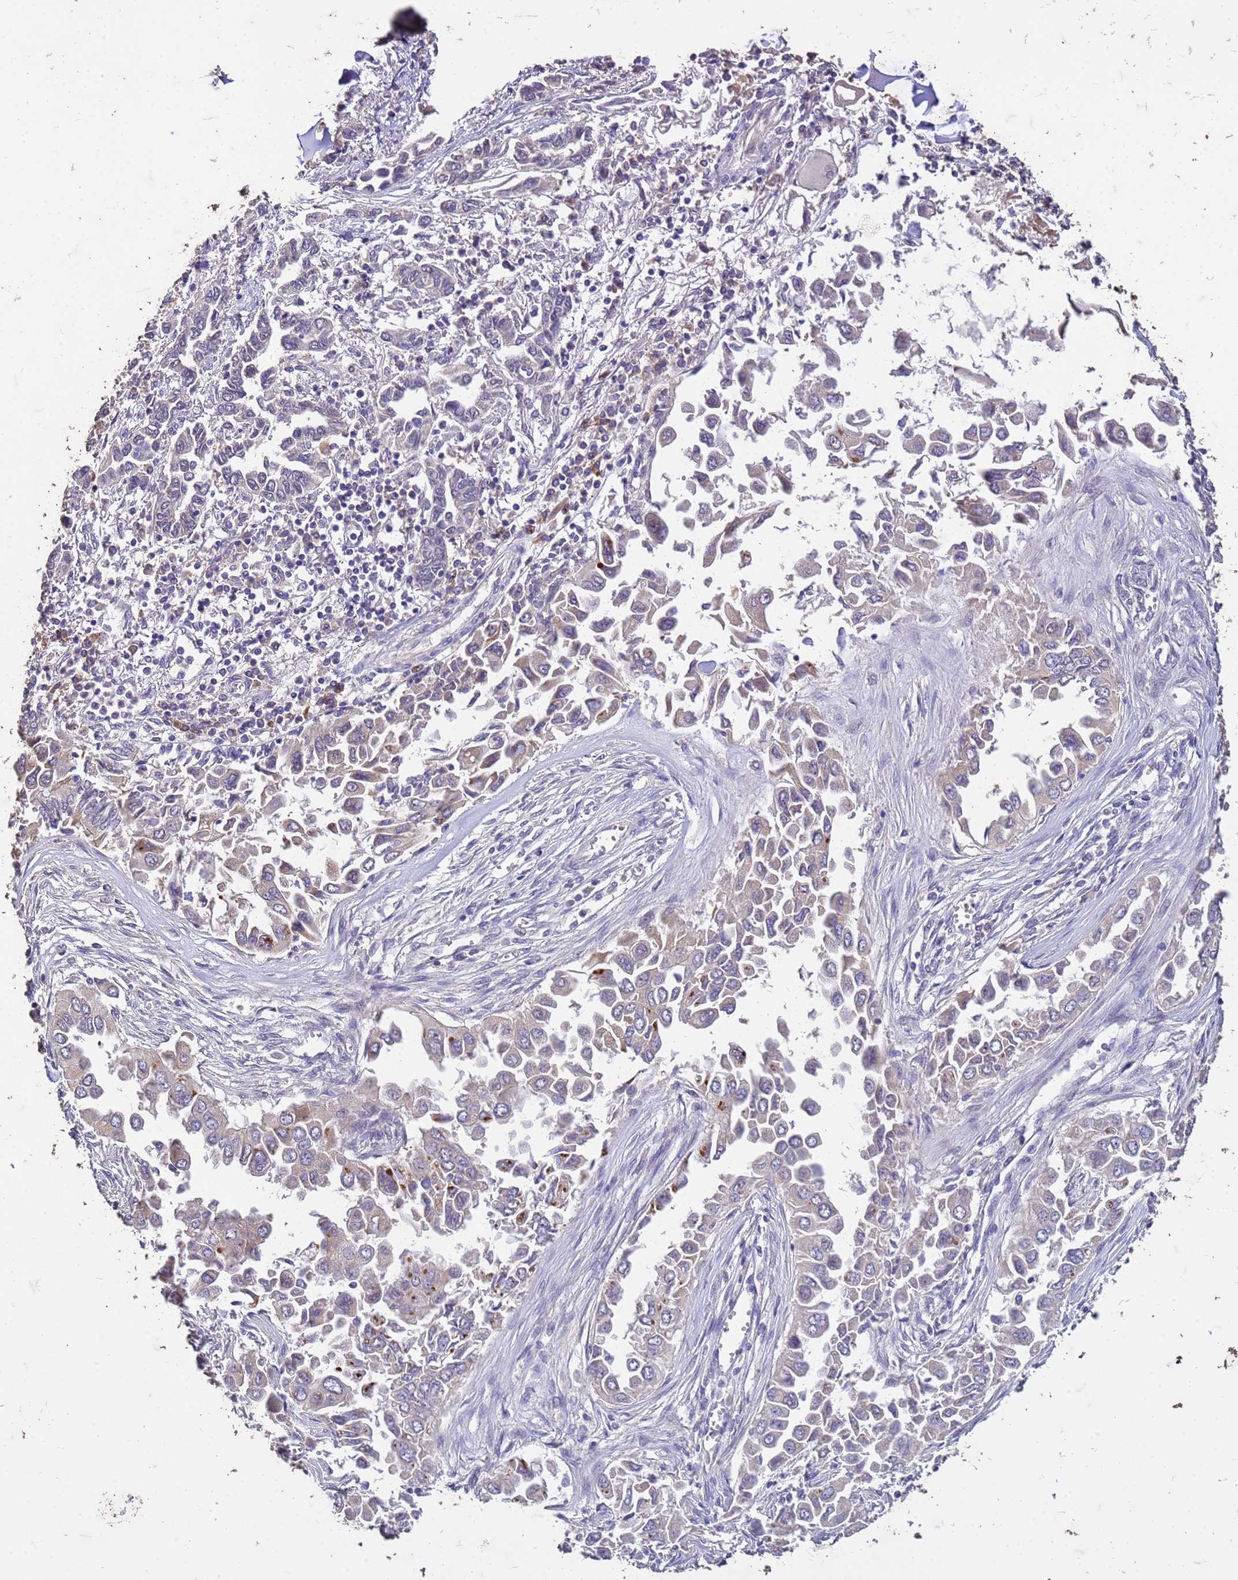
{"staining": {"intensity": "negative", "quantity": "none", "location": "none"}, "tissue": "lung cancer", "cell_type": "Tumor cells", "image_type": "cancer", "snomed": [{"axis": "morphology", "description": "Adenocarcinoma, NOS"}, {"axis": "topography", "description": "Lung"}], "caption": "DAB (3,3'-diaminobenzidine) immunohistochemical staining of human lung cancer displays no significant expression in tumor cells.", "gene": "FAM184B", "patient": {"sex": "female", "age": 76}}